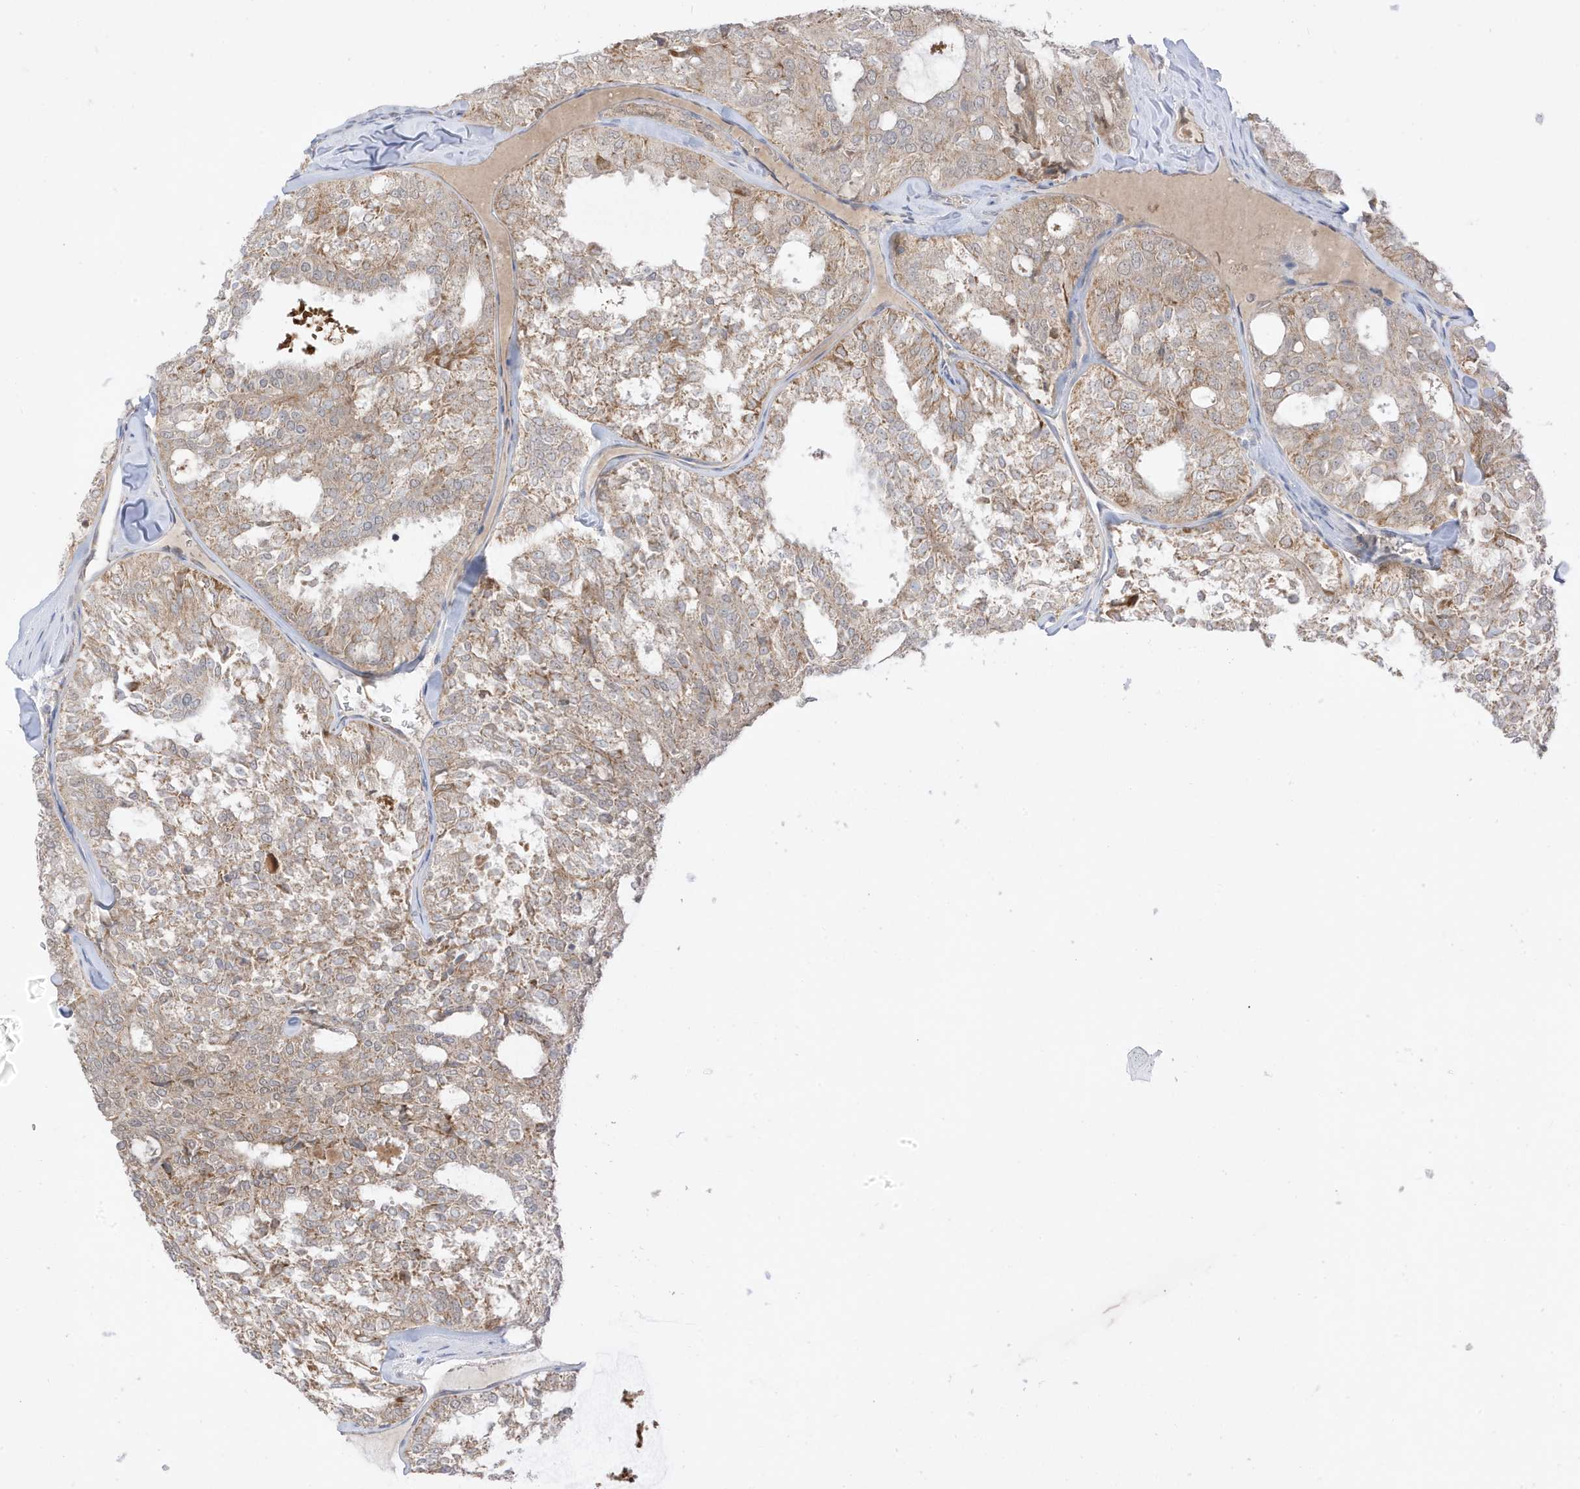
{"staining": {"intensity": "moderate", "quantity": "<25%", "location": "cytoplasmic/membranous"}, "tissue": "thyroid cancer", "cell_type": "Tumor cells", "image_type": "cancer", "snomed": [{"axis": "morphology", "description": "Follicular adenoma carcinoma, NOS"}, {"axis": "topography", "description": "Thyroid gland"}], "caption": "There is low levels of moderate cytoplasmic/membranous expression in tumor cells of thyroid cancer, as demonstrated by immunohistochemical staining (brown color).", "gene": "NPPC", "patient": {"sex": "male", "age": 75}}